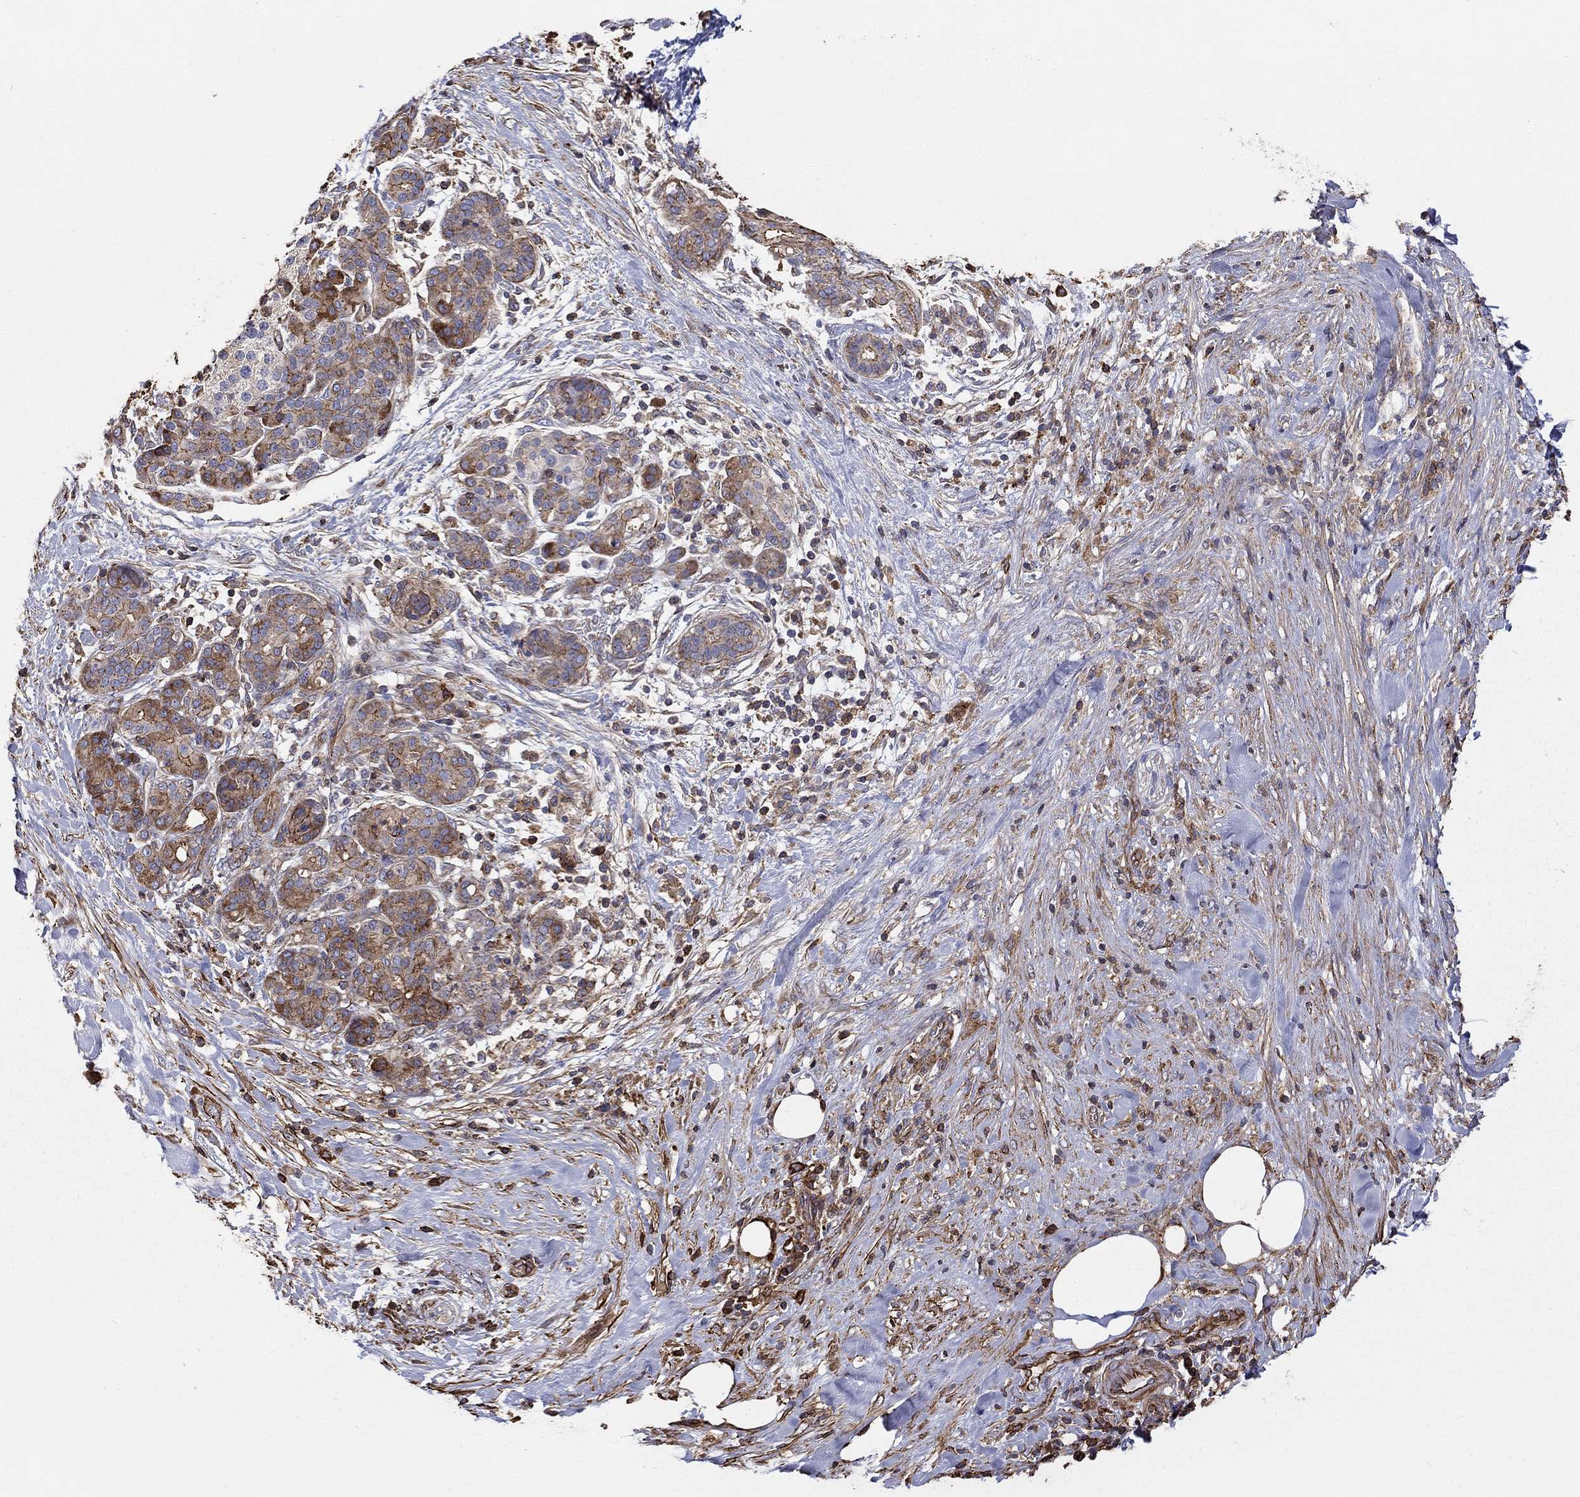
{"staining": {"intensity": "strong", "quantity": "25%-75%", "location": "cytoplasmic/membranous"}, "tissue": "pancreatic cancer", "cell_type": "Tumor cells", "image_type": "cancer", "snomed": [{"axis": "morphology", "description": "Adenocarcinoma, NOS"}, {"axis": "topography", "description": "Pancreas"}], "caption": "Human pancreatic cancer (adenocarcinoma) stained with a protein marker exhibits strong staining in tumor cells.", "gene": "NPHP1", "patient": {"sex": "male", "age": 44}}